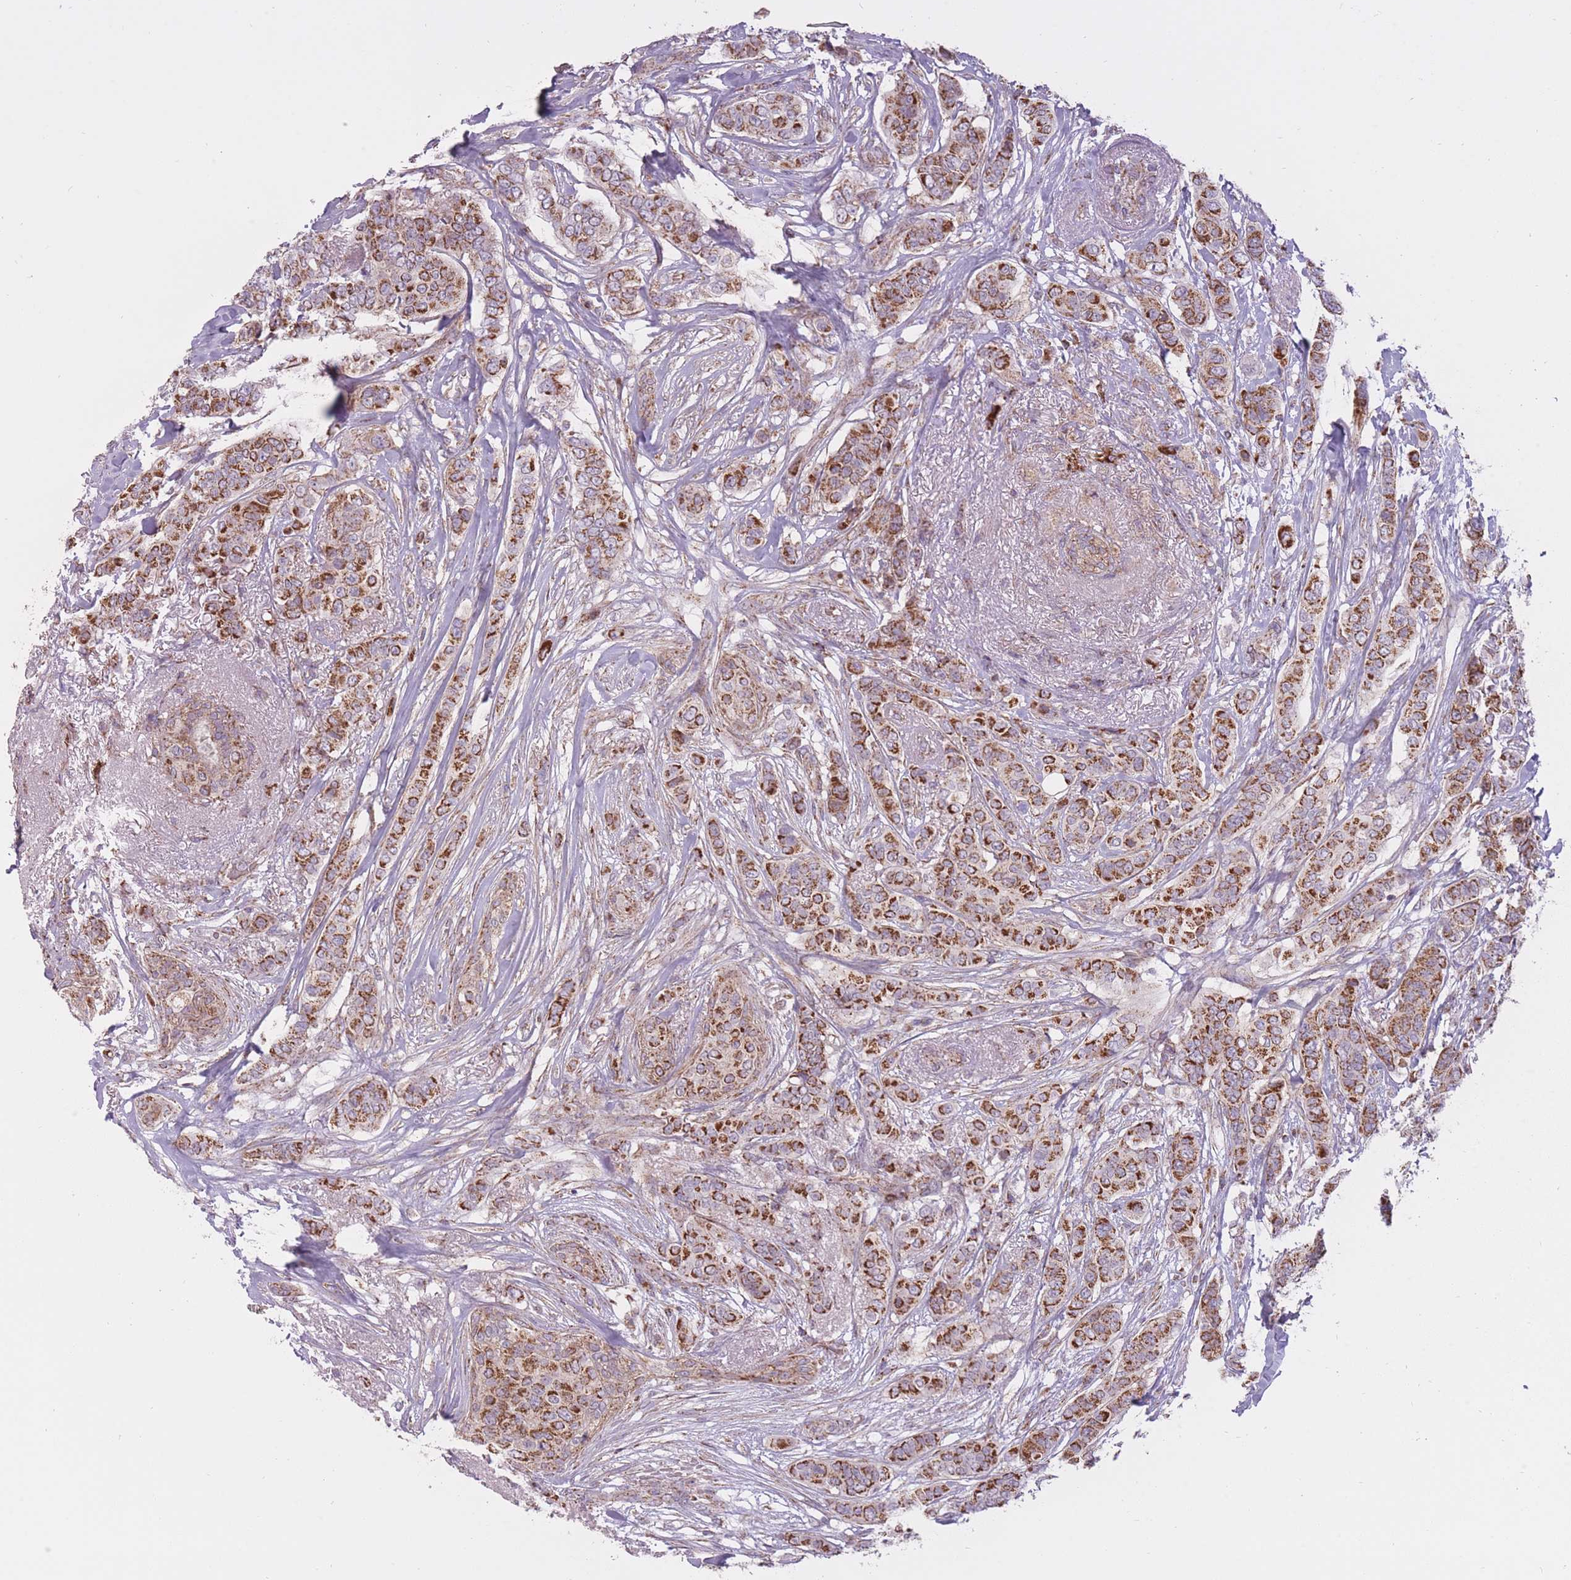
{"staining": {"intensity": "strong", "quantity": ">75%", "location": "cytoplasmic/membranous"}, "tissue": "breast cancer", "cell_type": "Tumor cells", "image_type": "cancer", "snomed": [{"axis": "morphology", "description": "Lobular carcinoma"}, {"axis": "topography", "description": "Breast"}], "caption": "This is an image of immunohistochemistry staining of breast cancer (lobular carcinoma), which shows strong staining in the cytoplasmic/membranous of tumor cells.", "gene": "LIN7C", "patient": {"sex": "female", "age": 51}}